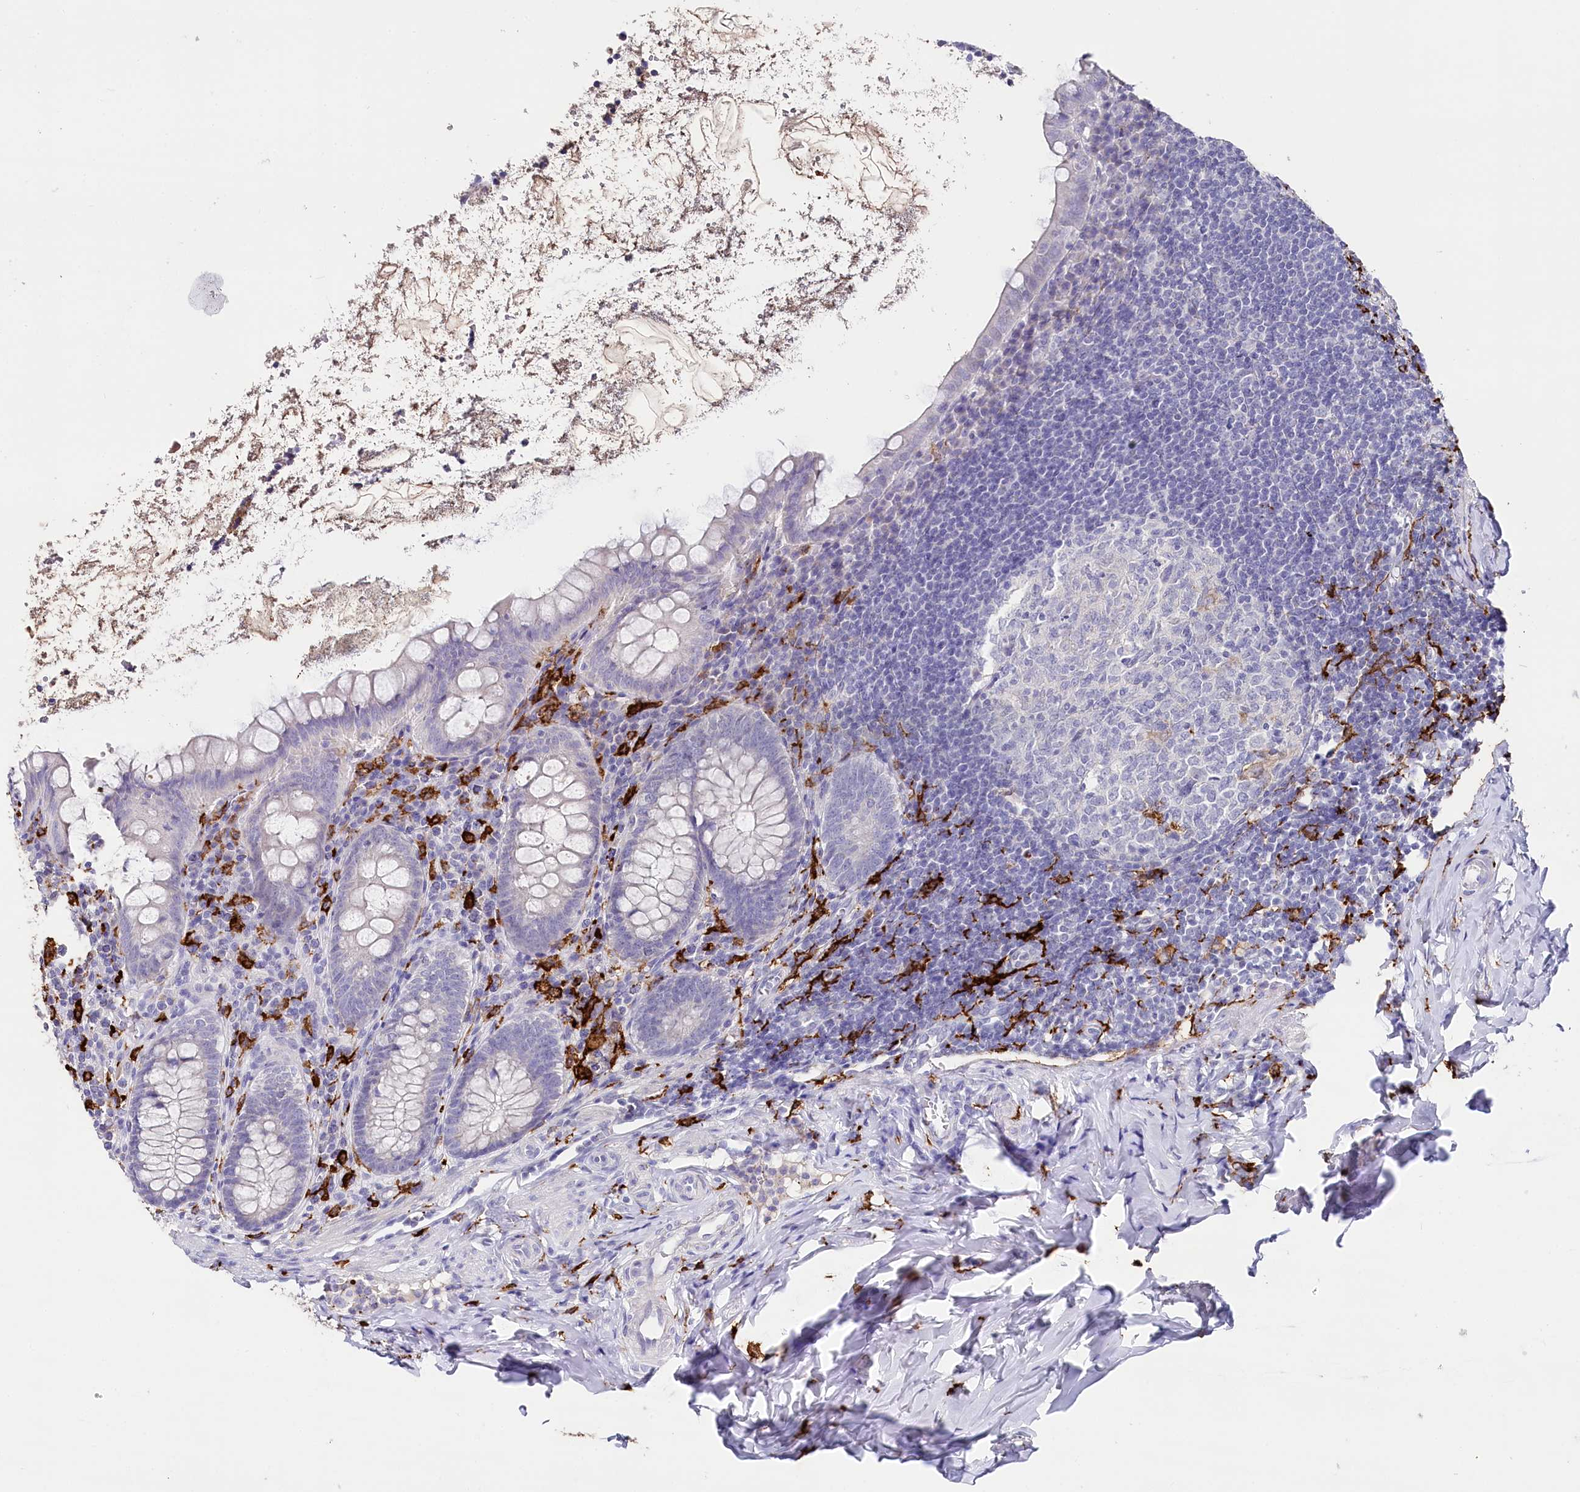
{"staining": {"intensity": "negative", "quantity": "none", "location": "none"}, "tissue": "appendix", "cell_type": "Glandular cells", "image_type": "normal", "snomed": [{"axis": "morphology", "description": "Normal tissue, NOS"}, {"axis": "topography", "description": "Appendix"}], "caption": "An image of appendix stained for a protein displays no brown staining in glandular cells.", "gene": "CLEC4M", "patient": {"sex": "female", "age": 33}}